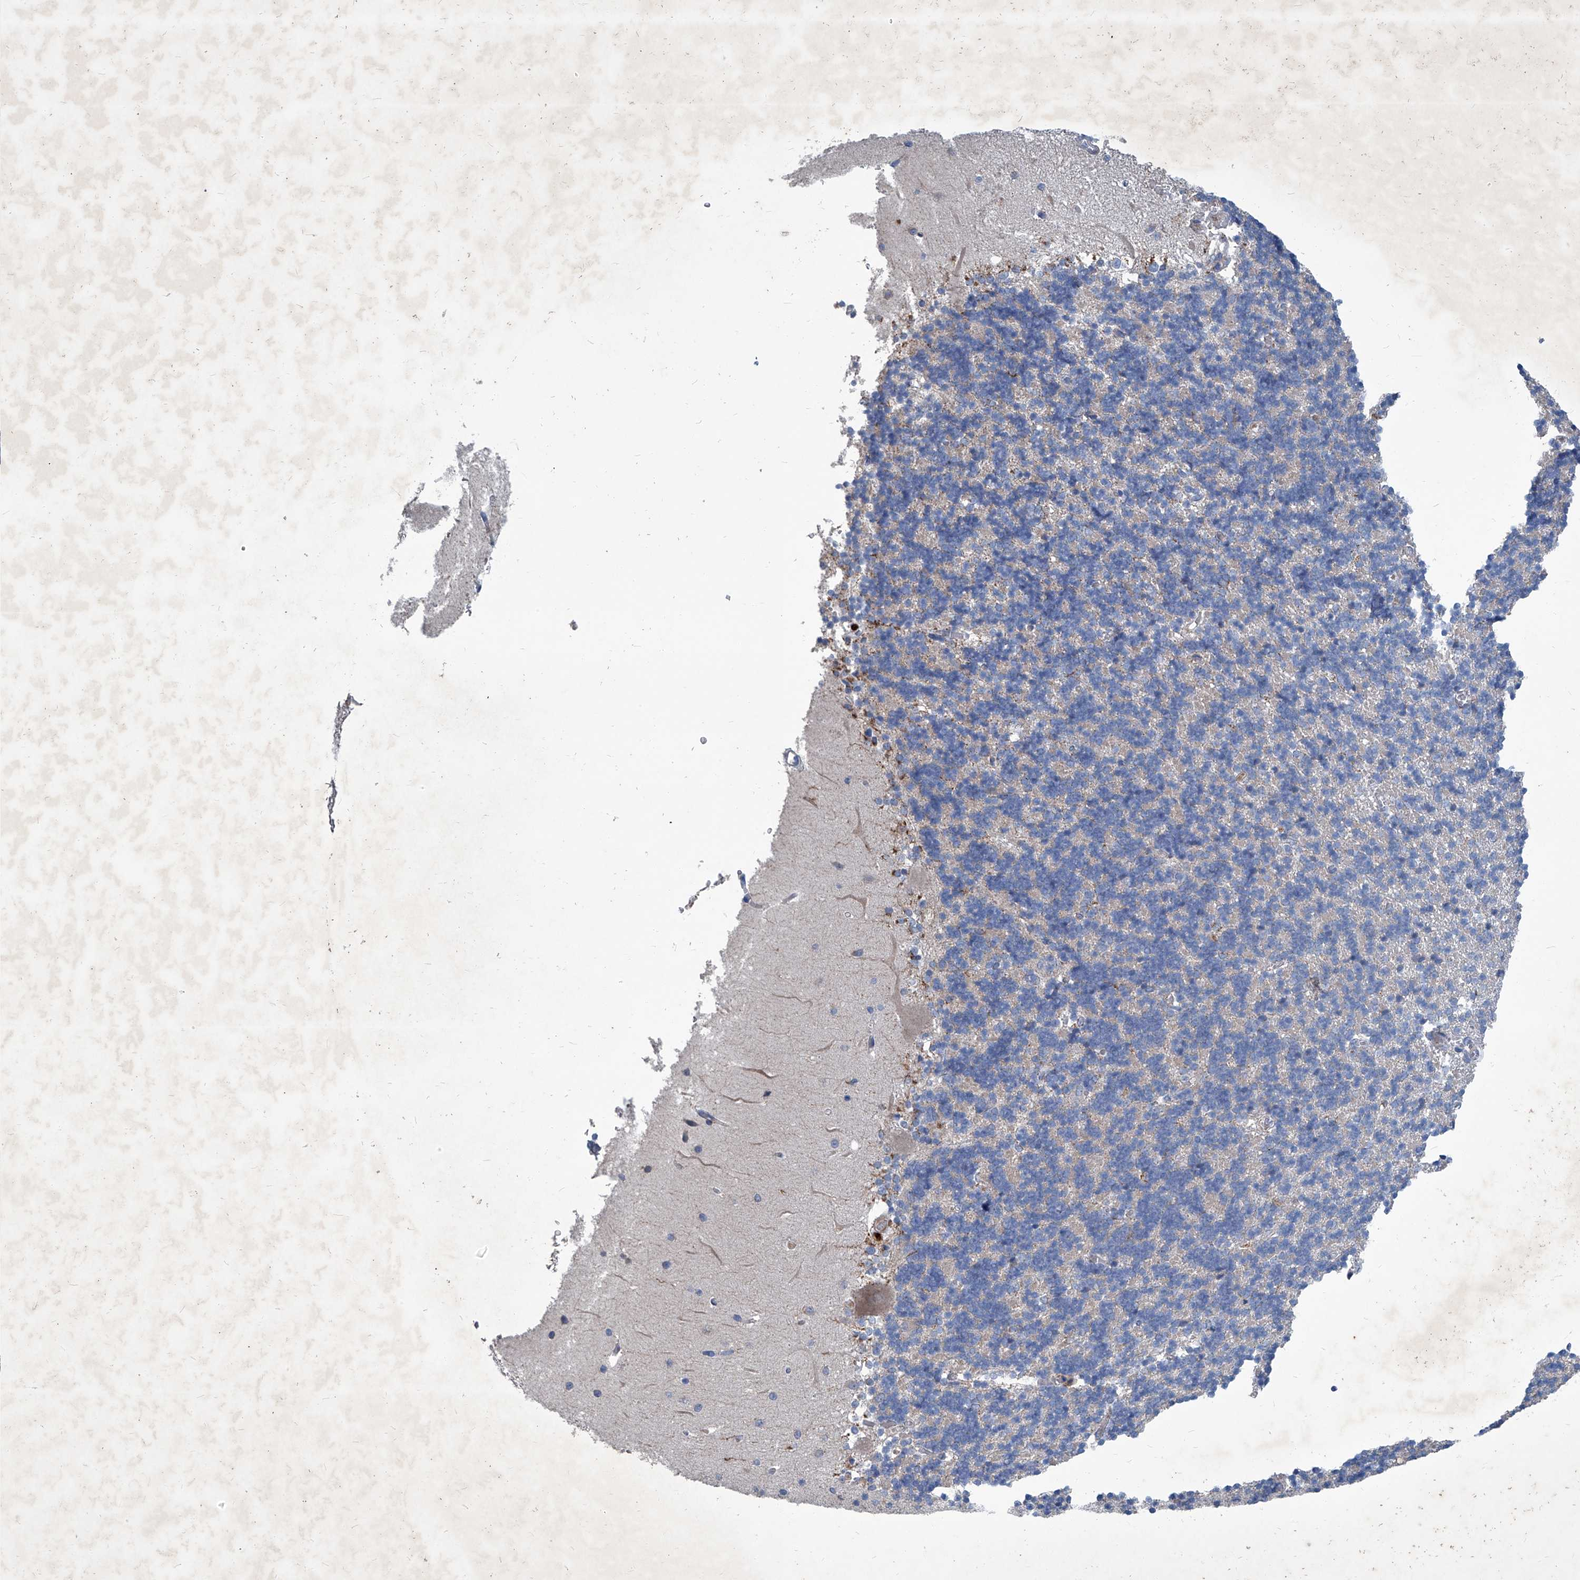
{"staining": {"intensity": "negative", "quantity": "none", "location": "none"}, "tissue": "cerebellum", "cell_type": "Cells in granular layer", "image_type": "normal", "snomed": [{"axis": "morphology", "description": "Normal tissue, NOS"}, {"axis": "topography", "description": "Cerebellum"}], "caption": "Cells in granular layer are negative for protein expression in benign human cerebellum. (DAB IHC visualized using brightfield microscopy, high magnification).", "gene": "MTARC1", "patient": {"sex": "male", "age": 37}}